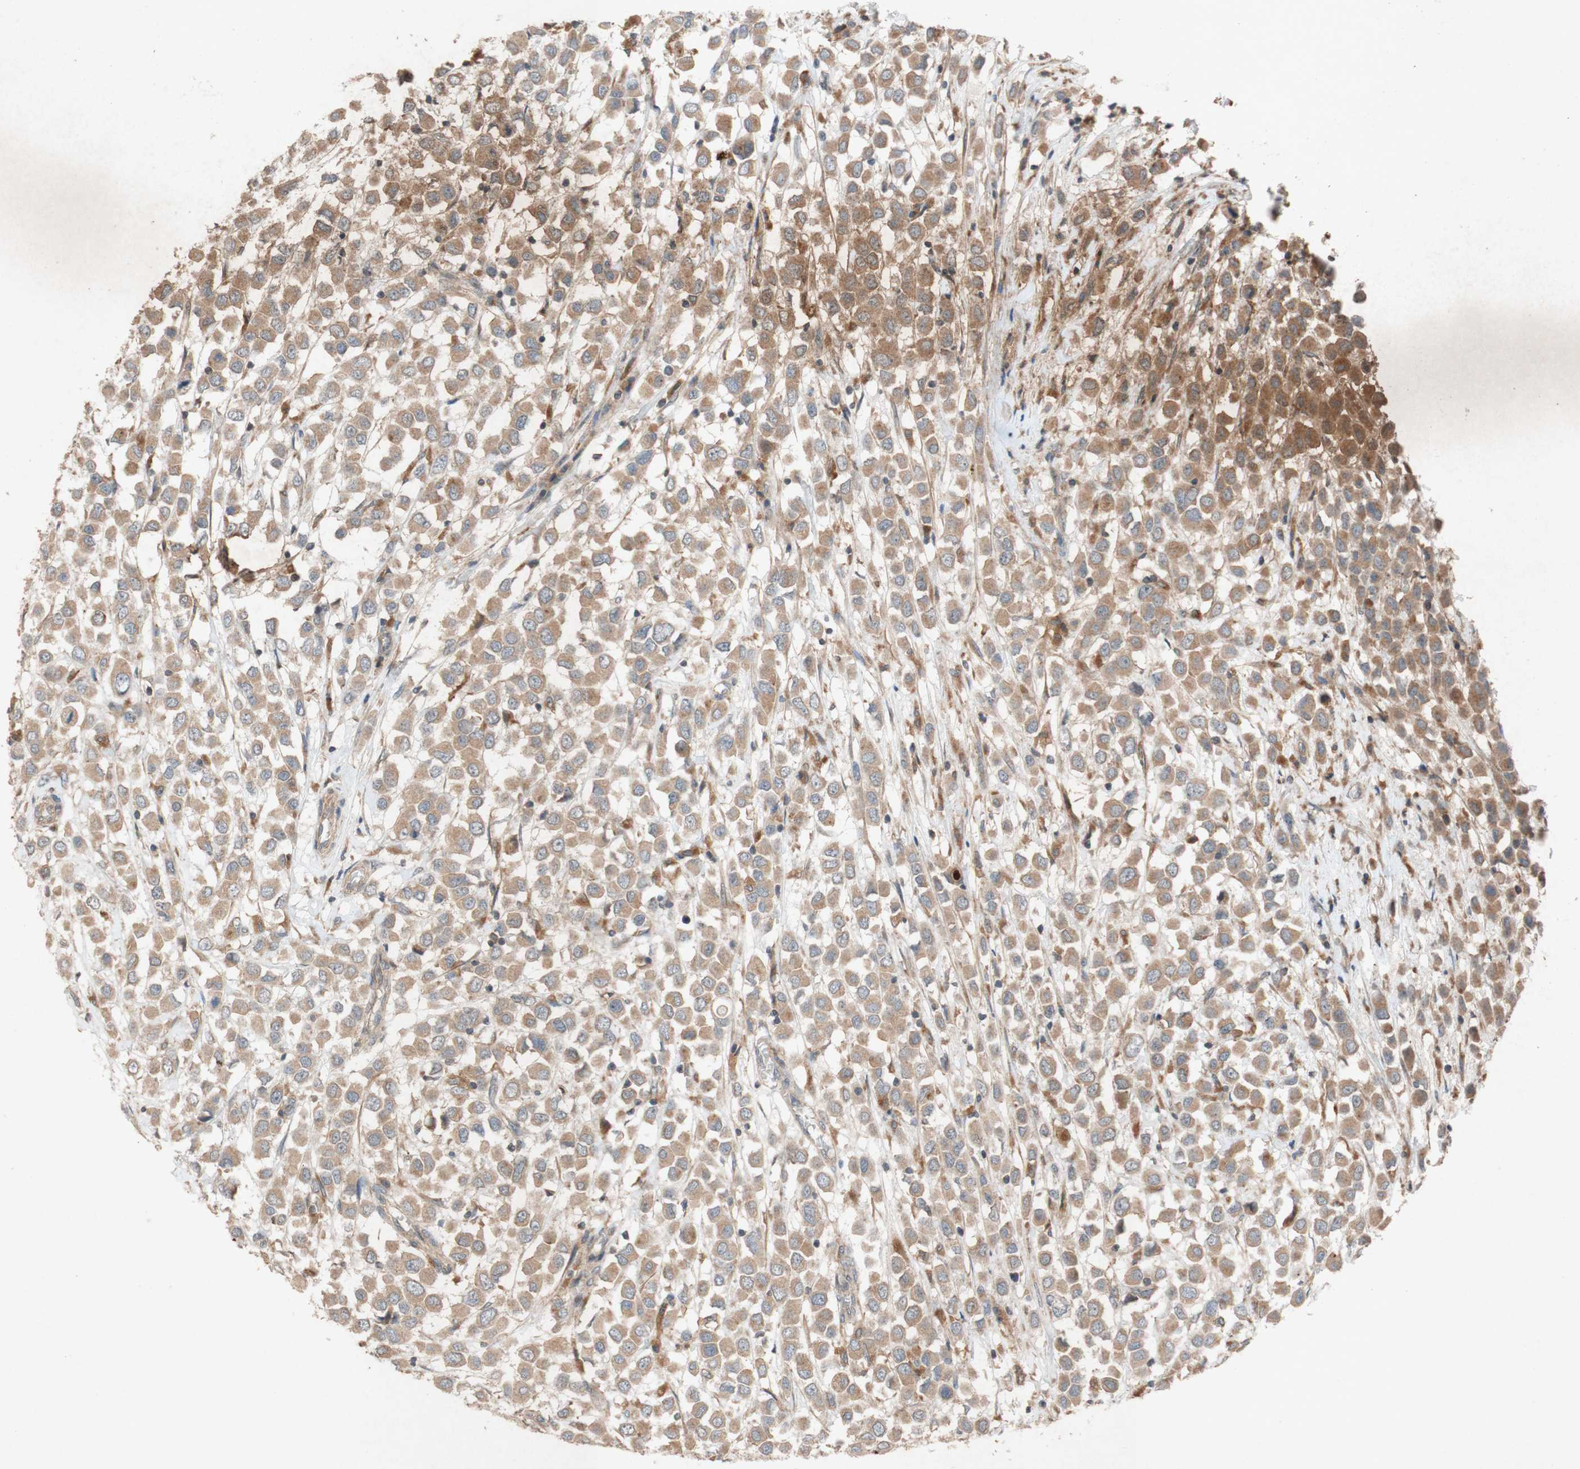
{"staining": {"intensity": "moderate", "quantity": ">75%", "location": "cytoplasmic/membranous"}, "tissue": "breast cancer", "cell_type": "Tumor cells", "image_type": "cancer", "snomed": [{"axis": "morphology", "description": "Duct carcinoma"}, {"axis": "topography", "description": "Breast"}], "caption": "IHC (DAB) staining of breast cancer (intraductal carcinoma) demonstrates moderate cytoplasmic/membranous protein positivity in about >75% of tumor cells.", "gene": "ATP6V1F", "patient": {"sex": "female", "age": 61}}